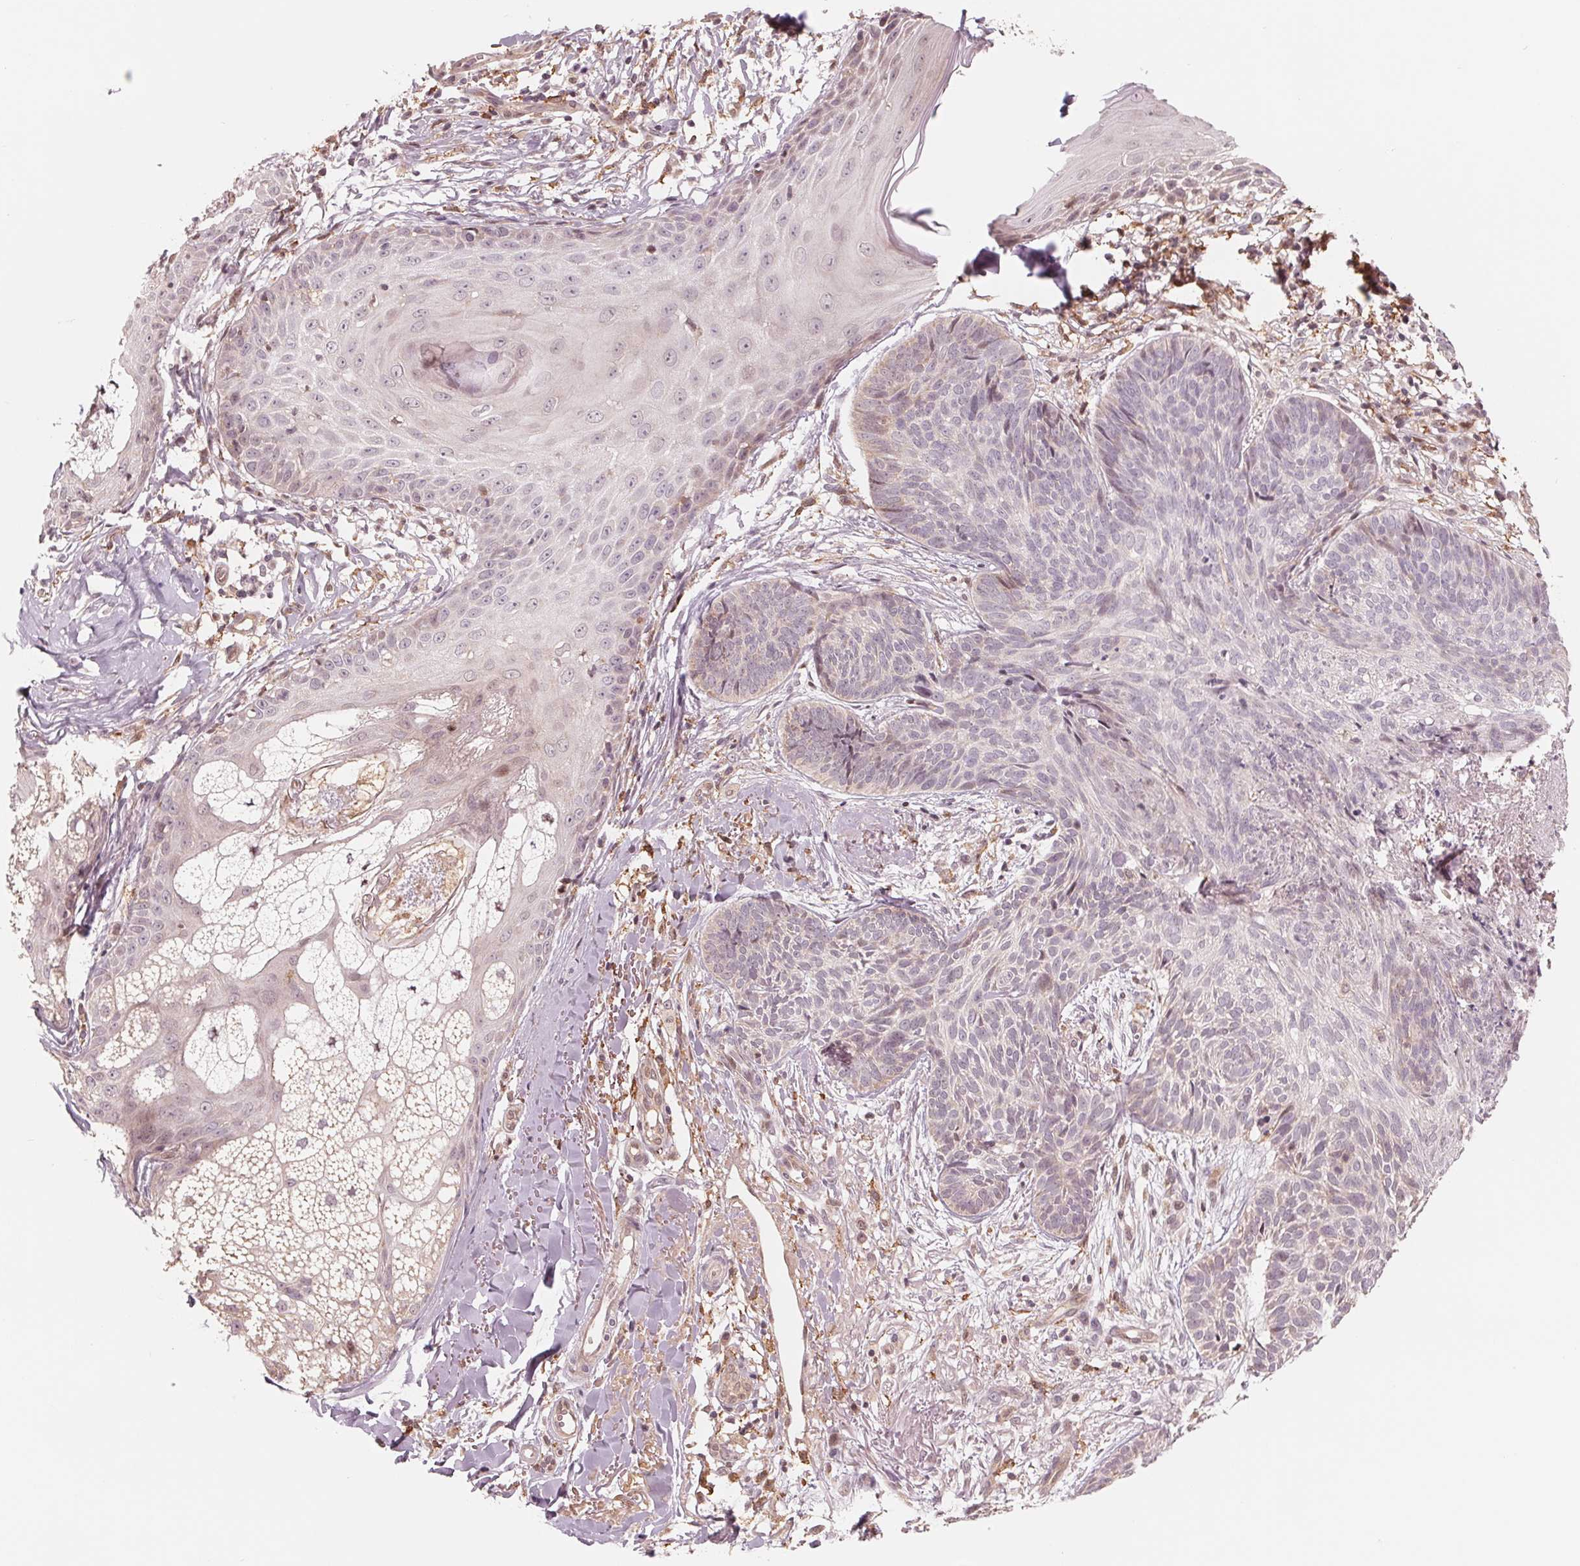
{"staining": {"intensity": "negative", "quantity": "none", "location": "none"}, "tissue": "skin cancer", "cell_type": "Tumor cells", "image_type": "cancer", "snomed": [{"axis": "morphology", "description": "Basal cell carcinoma"}, {"axis": "topography", "description": "Skin"}, {"axis": "topography", "description": "Skin of trunk"}], "caption": "The IHC micrograph has no significant expression in tumor cells of skin cancer tissue. (Stains: DAB immunohistochemistry with hematoxylin counter stain, Microscopy: brightfield microscopy at high magnification).", "gene": "IL9R", "patient": {"sex": "male", "age": 74}}